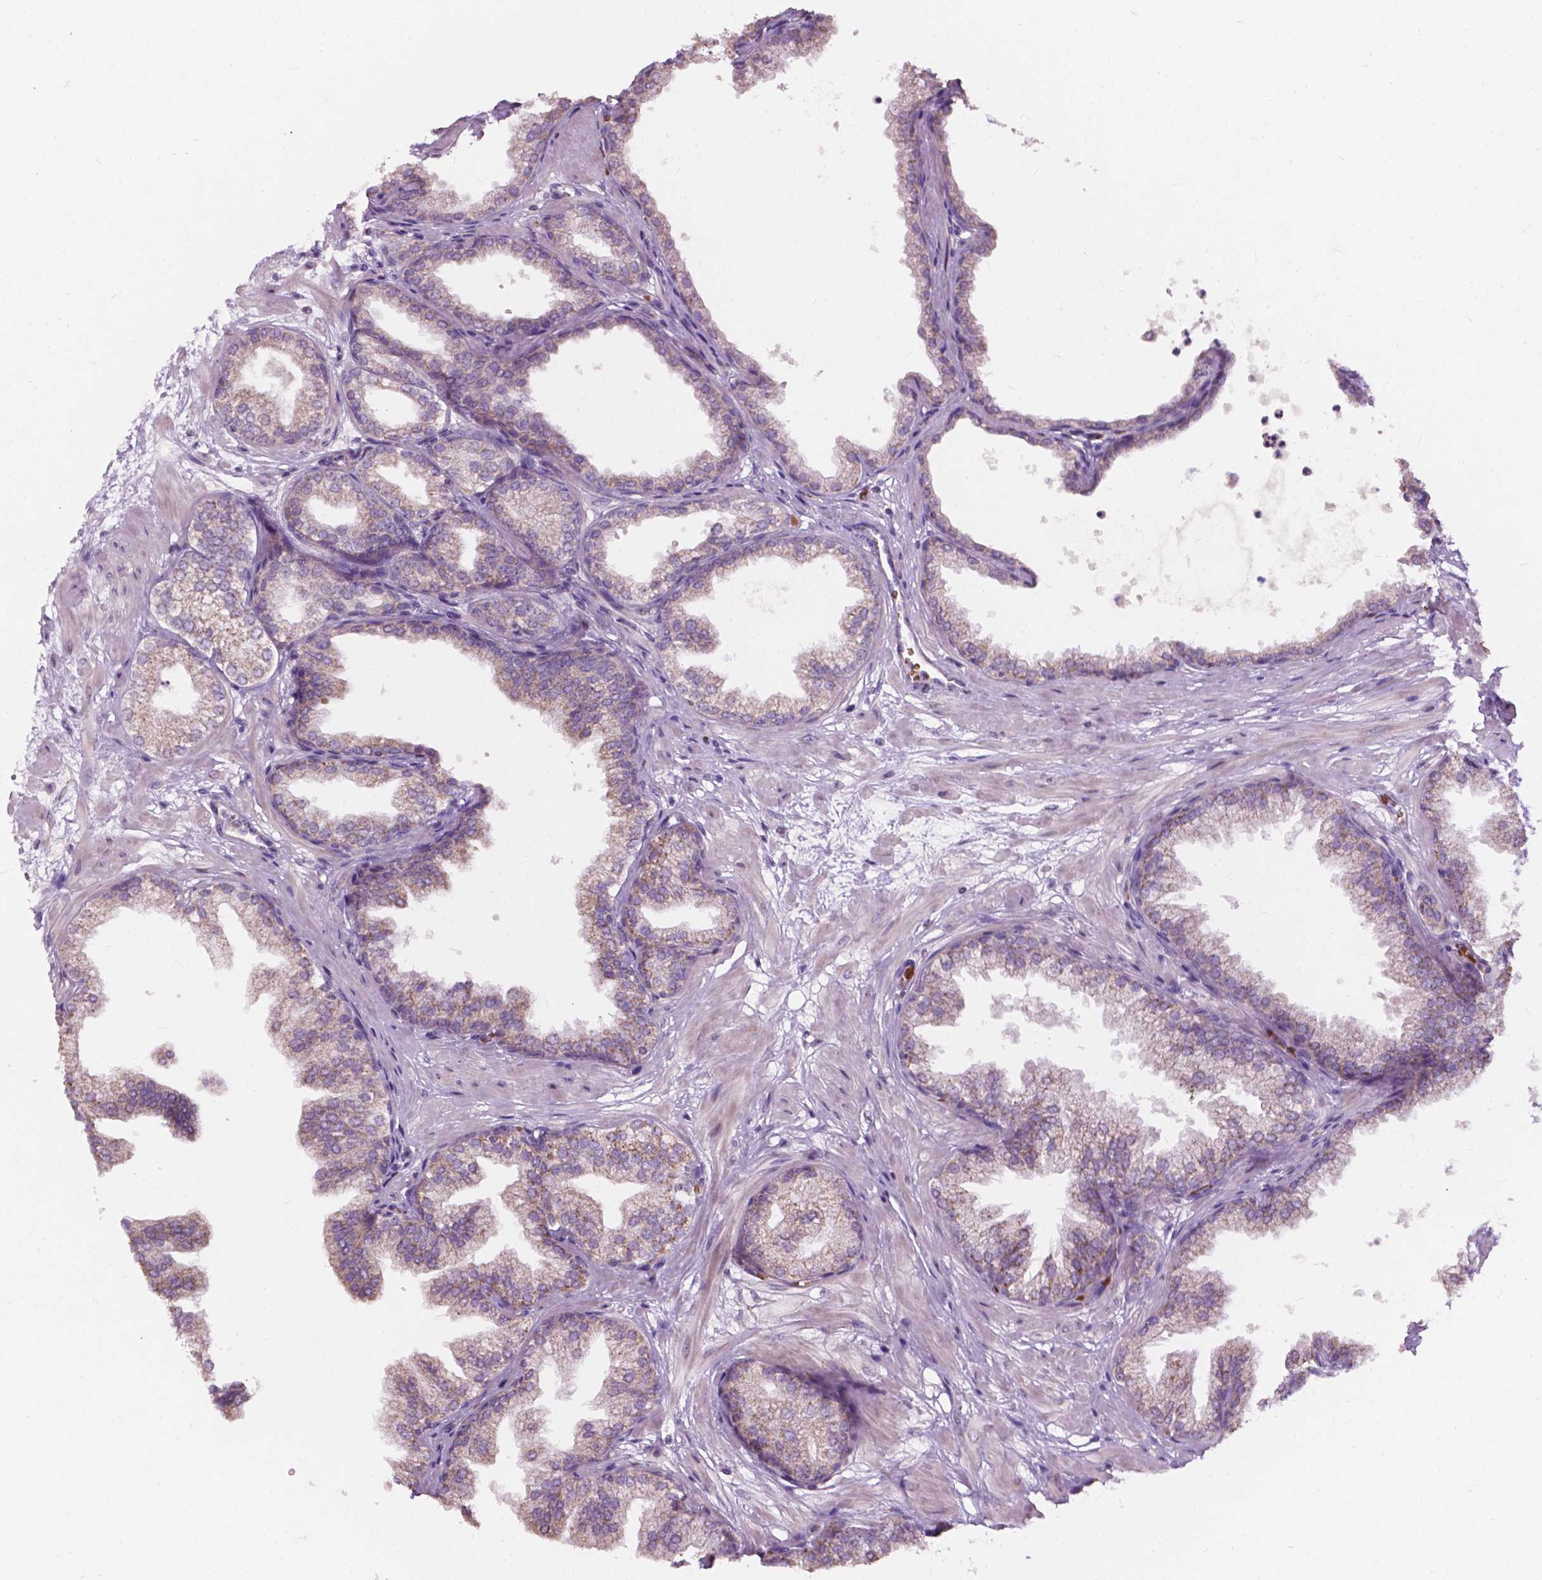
{"staining": {"intensity": "weak", "quantity": "25%-75%", "location": "cytoplasmic/membranous"}, "tissue": "prostate", "cell_type": "Glandular cells", "image_type": "normal", "snomed": [{"axis": "morphology", "description": "Normal tissue, NOS"}, {"axis": "topography", "description": "Prostate"}], "caption": "IHC image of benign prostate: prostate stained using IHC displays low levels of weak protein expression localized specifically in the cytoplasmic/membranous of glandular cells, appearing as a cytoplasmic/membranous brown color.", "gene": "NDUFS1", "patient": {"sex": "male", "age": 37}}